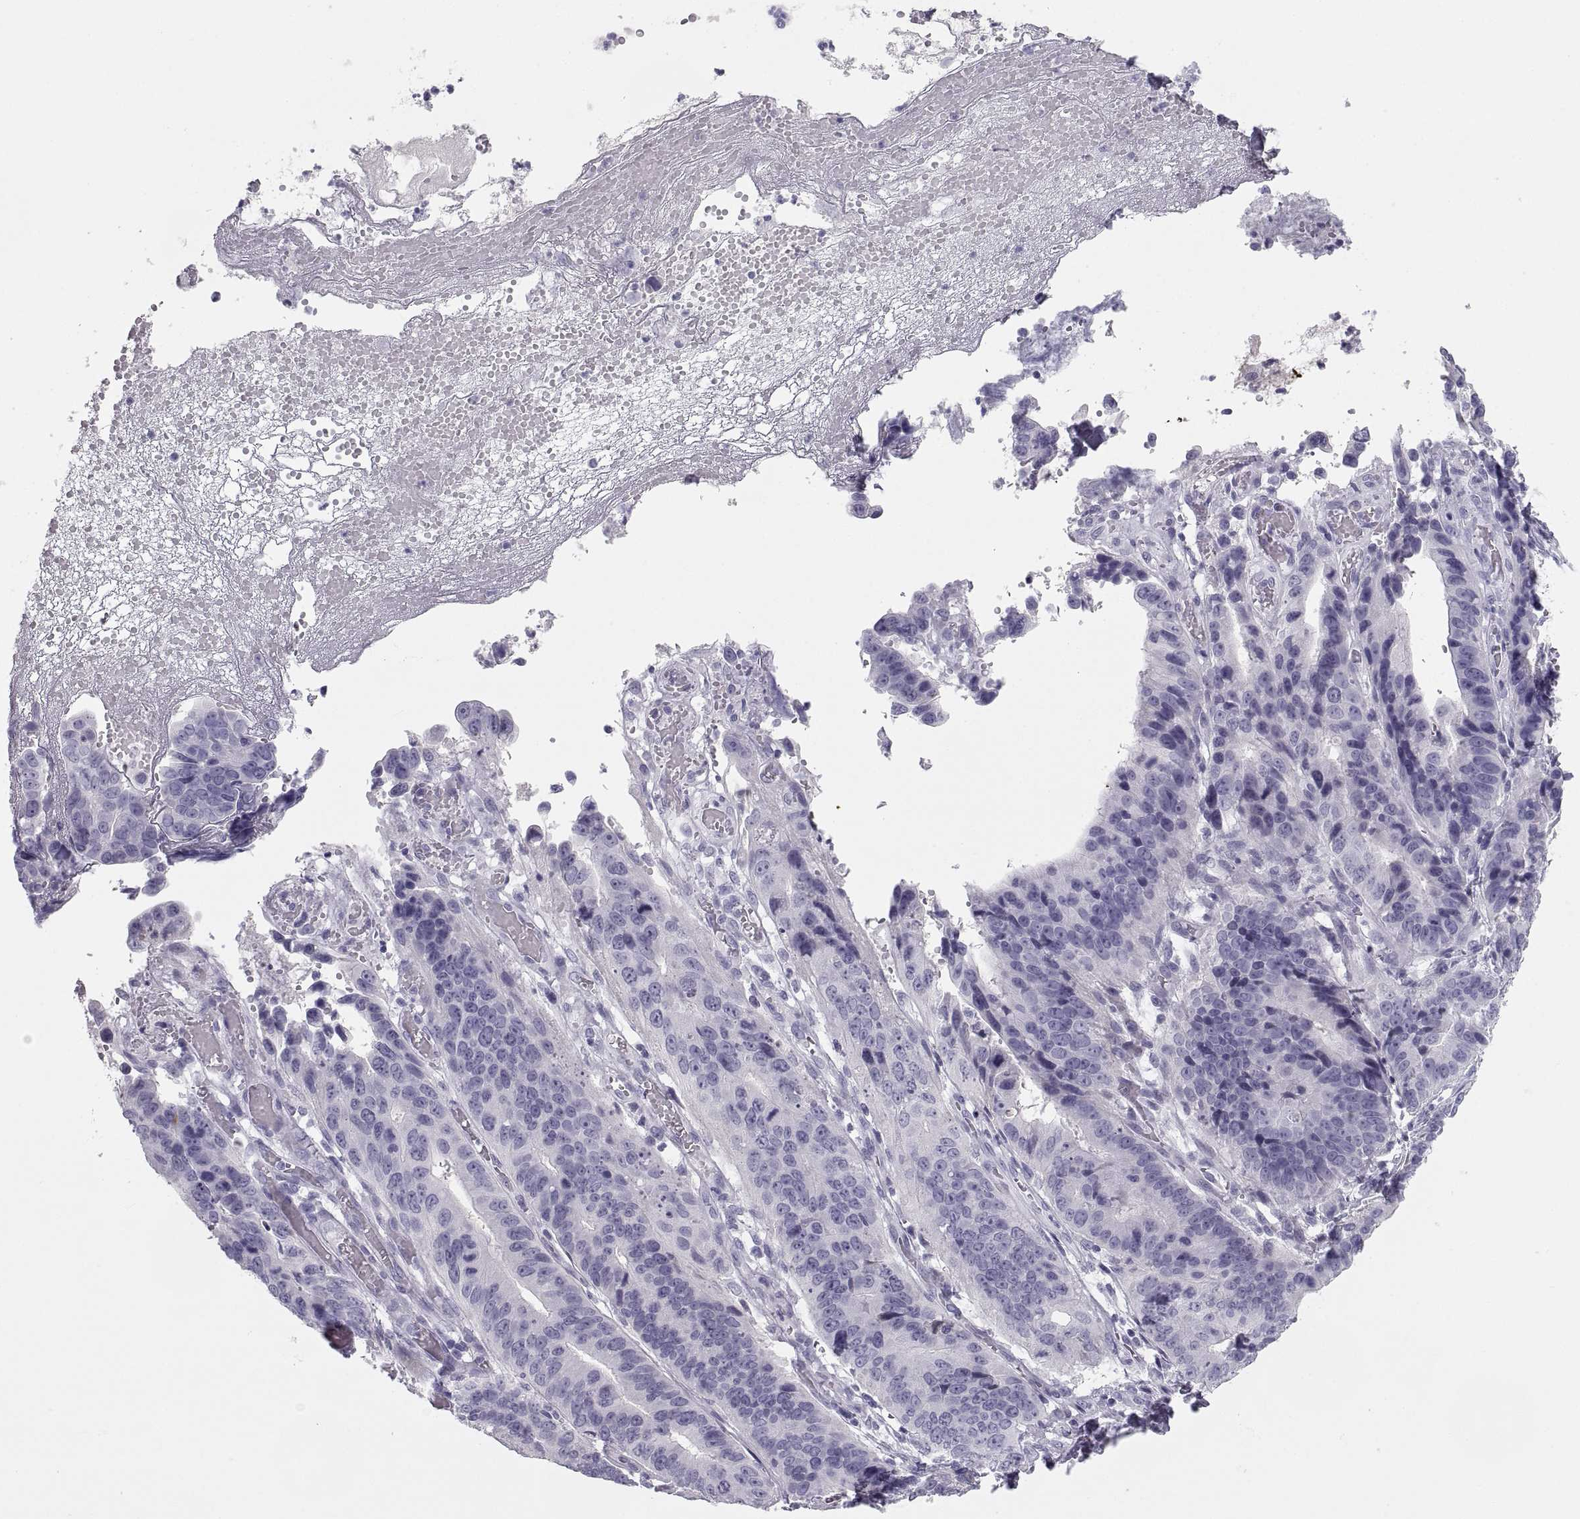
{"staining": {"intensity": "negative", "quantity": "none", "location": "none"}, "tissue": "stomach cancer", "cell_type": "Tumor cells", "image_type": "cancer", "snomed": [{"axis": "morphology", "description": "Adenocarcinoma, NOS"}, {"axis": "topography", "description": "Stomach"}], "caption": "A high-resolution photomicrograph shows immunohistochemistry staining of stomach cancer, which reveals no significant staining in tumor cells.", "gene": "MAGEB2", "patient": {"sex": "male", "age": 84}}